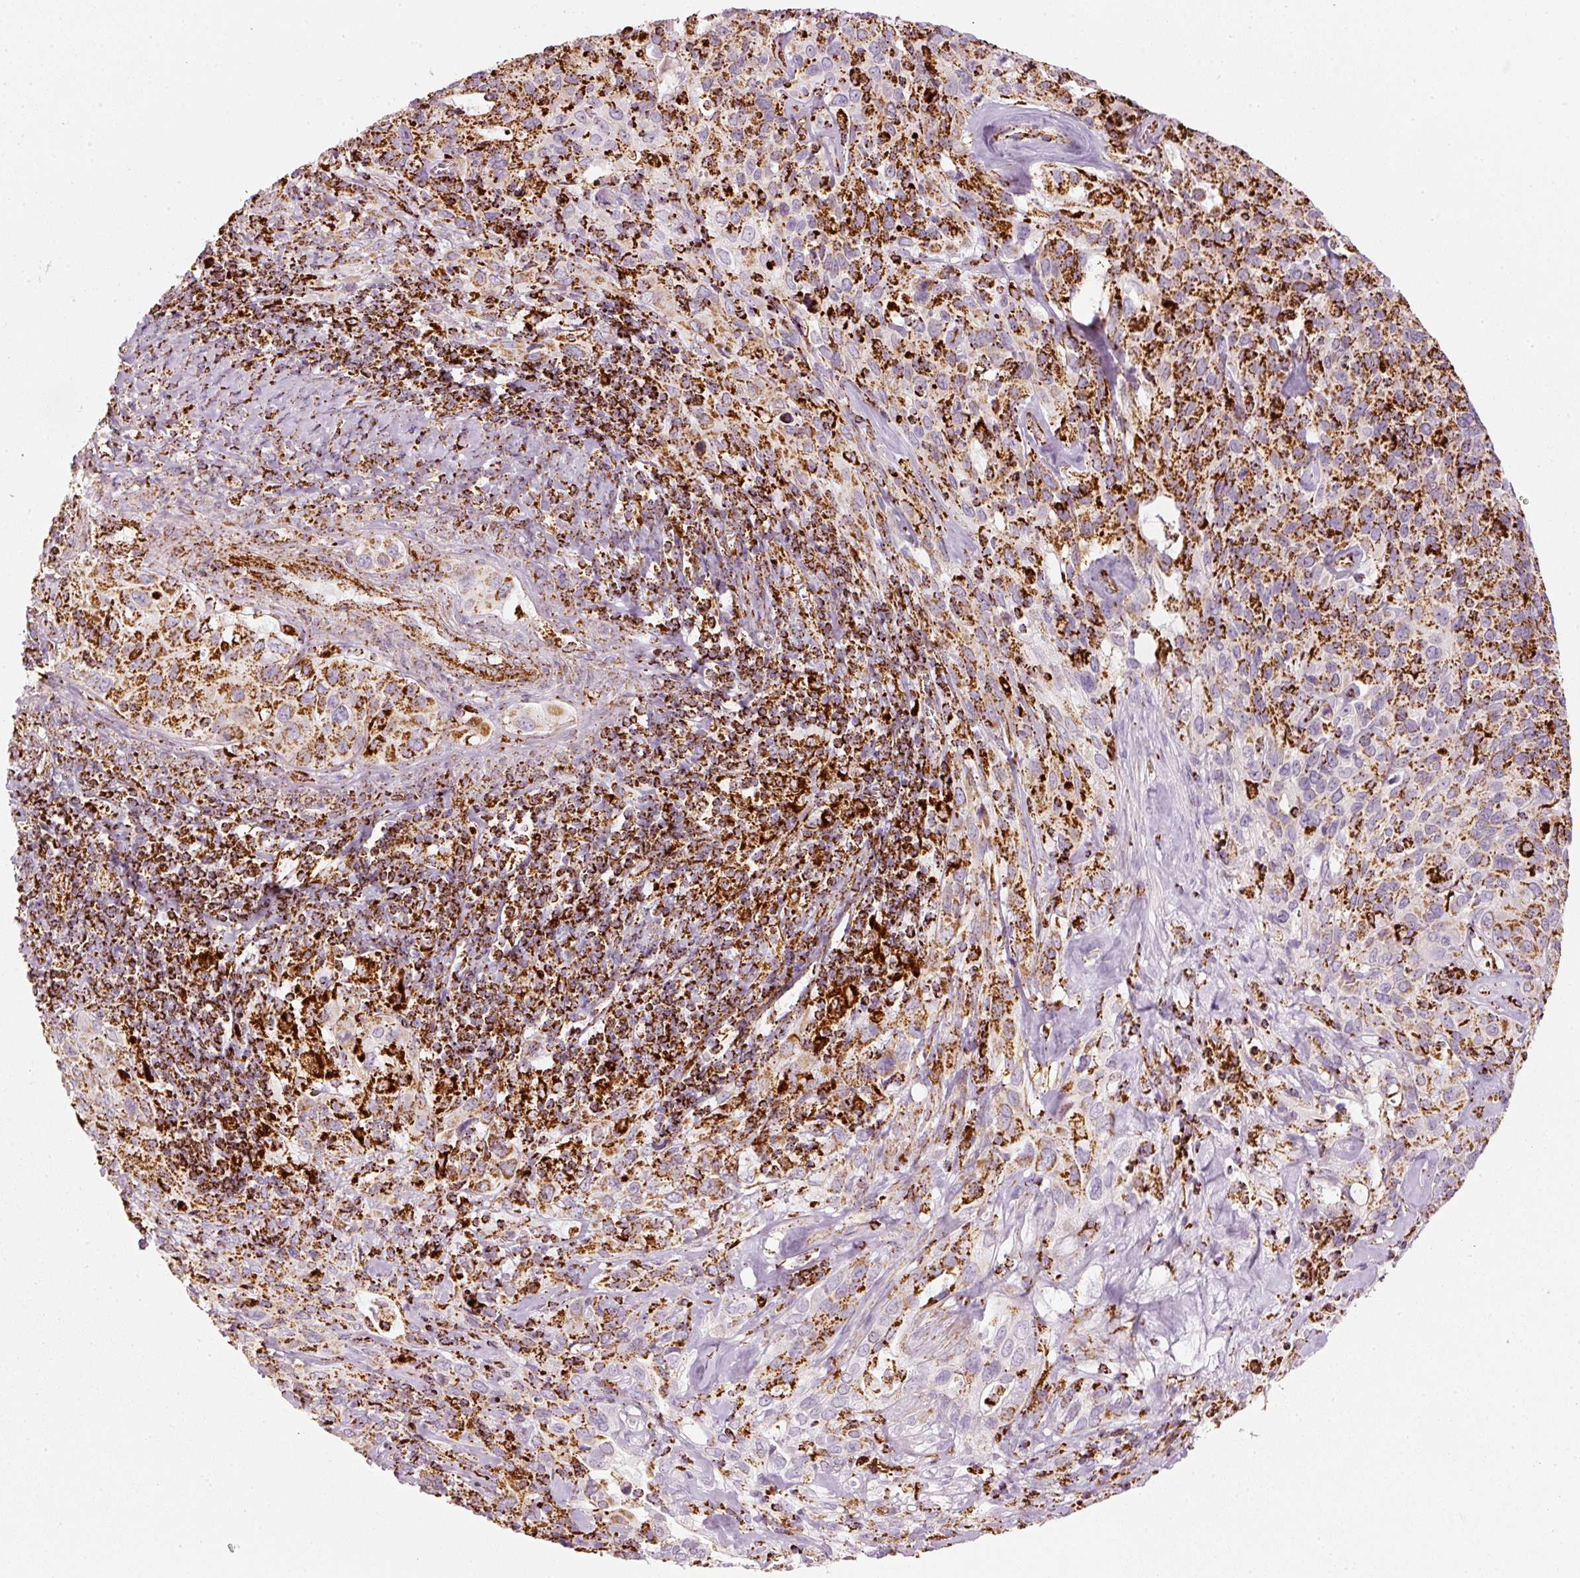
{"staining": {"intensity": "strong", "quantity": ">75%", "location": "cytoplasmic/membranous"}, "tissue": "cervical cancer", "cell_type": "Tumor cells", "image_type": "cancer", "snomed": [{"axis": "morphology", "description": "Normal tissue, NOS"}, {"axis": "morphology", "description": "Squamous cell carcinoma, NOS"}, {"axis": "topography", "description": "Cervix"}], "caption": "DAB immunohistochemical staining of cervical cancer exhibits strong cytoplasmic/membranous protein expression in approximately >75% of tumor cells.", "gene": "MT-CO2", "patient": {"sex": "female", "age": 51}}